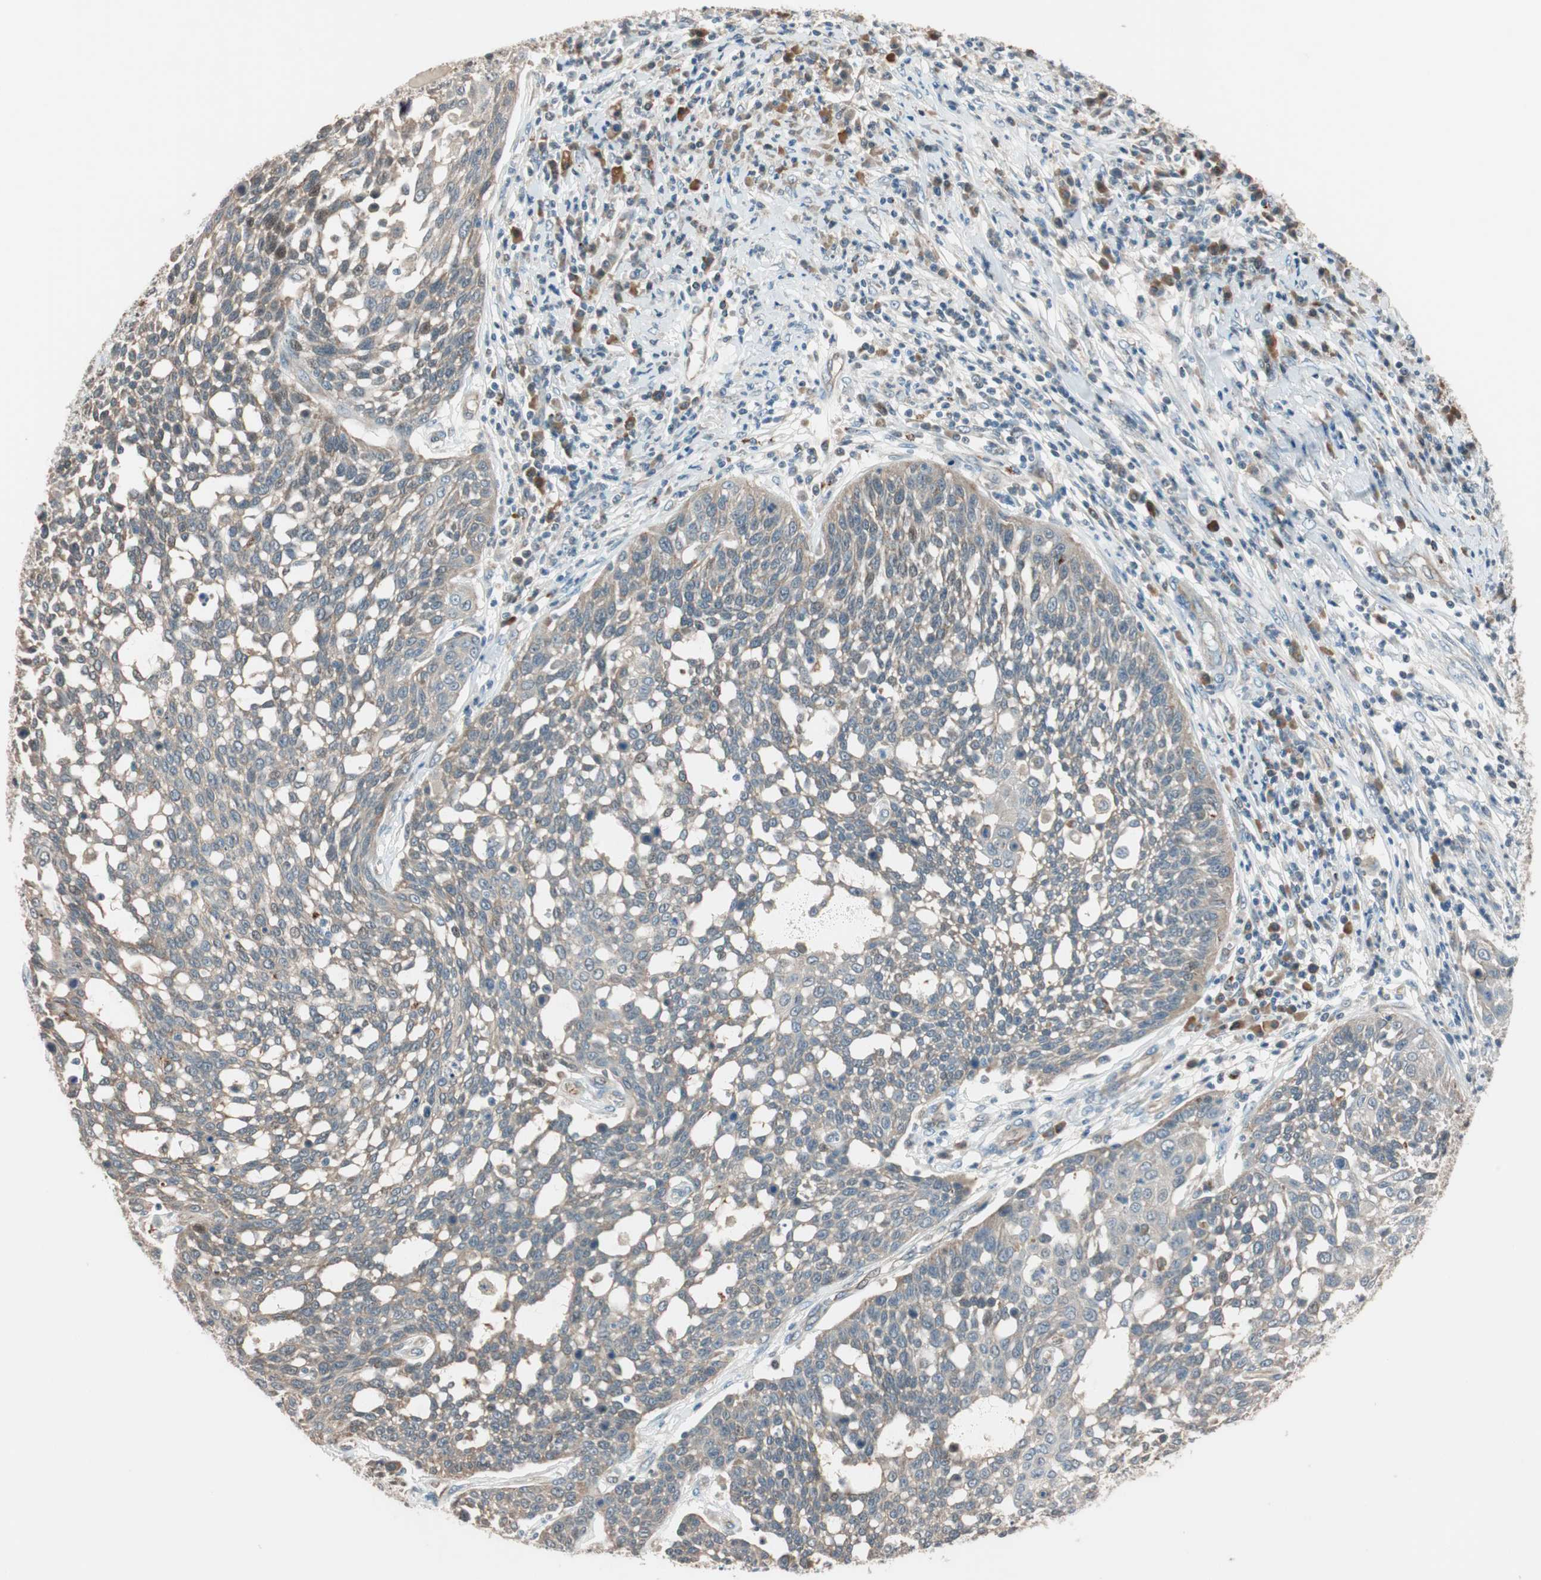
{"staining": {"intensity": "weak", "quantity": "25%-75%", "location": "cytoplasmic/membranous"}, "tissue": "cervical cancer", "cell_type": "Tumor cells", "image_type": "cancer", "snomed": [{"axis": "morphology", "description": "Squamous cell carcinoma, NOS"}, {"axis": "topography", "description": "Cervix"}], "caption": "There is low levels of weak cytoplasmic/membranous staining in tumor cells of cervical cancer, as demonstrated by immunohistochemical staining (brown color).", "gene": "PIK3R3", "patient": {"sex": "female", "age": 34}}